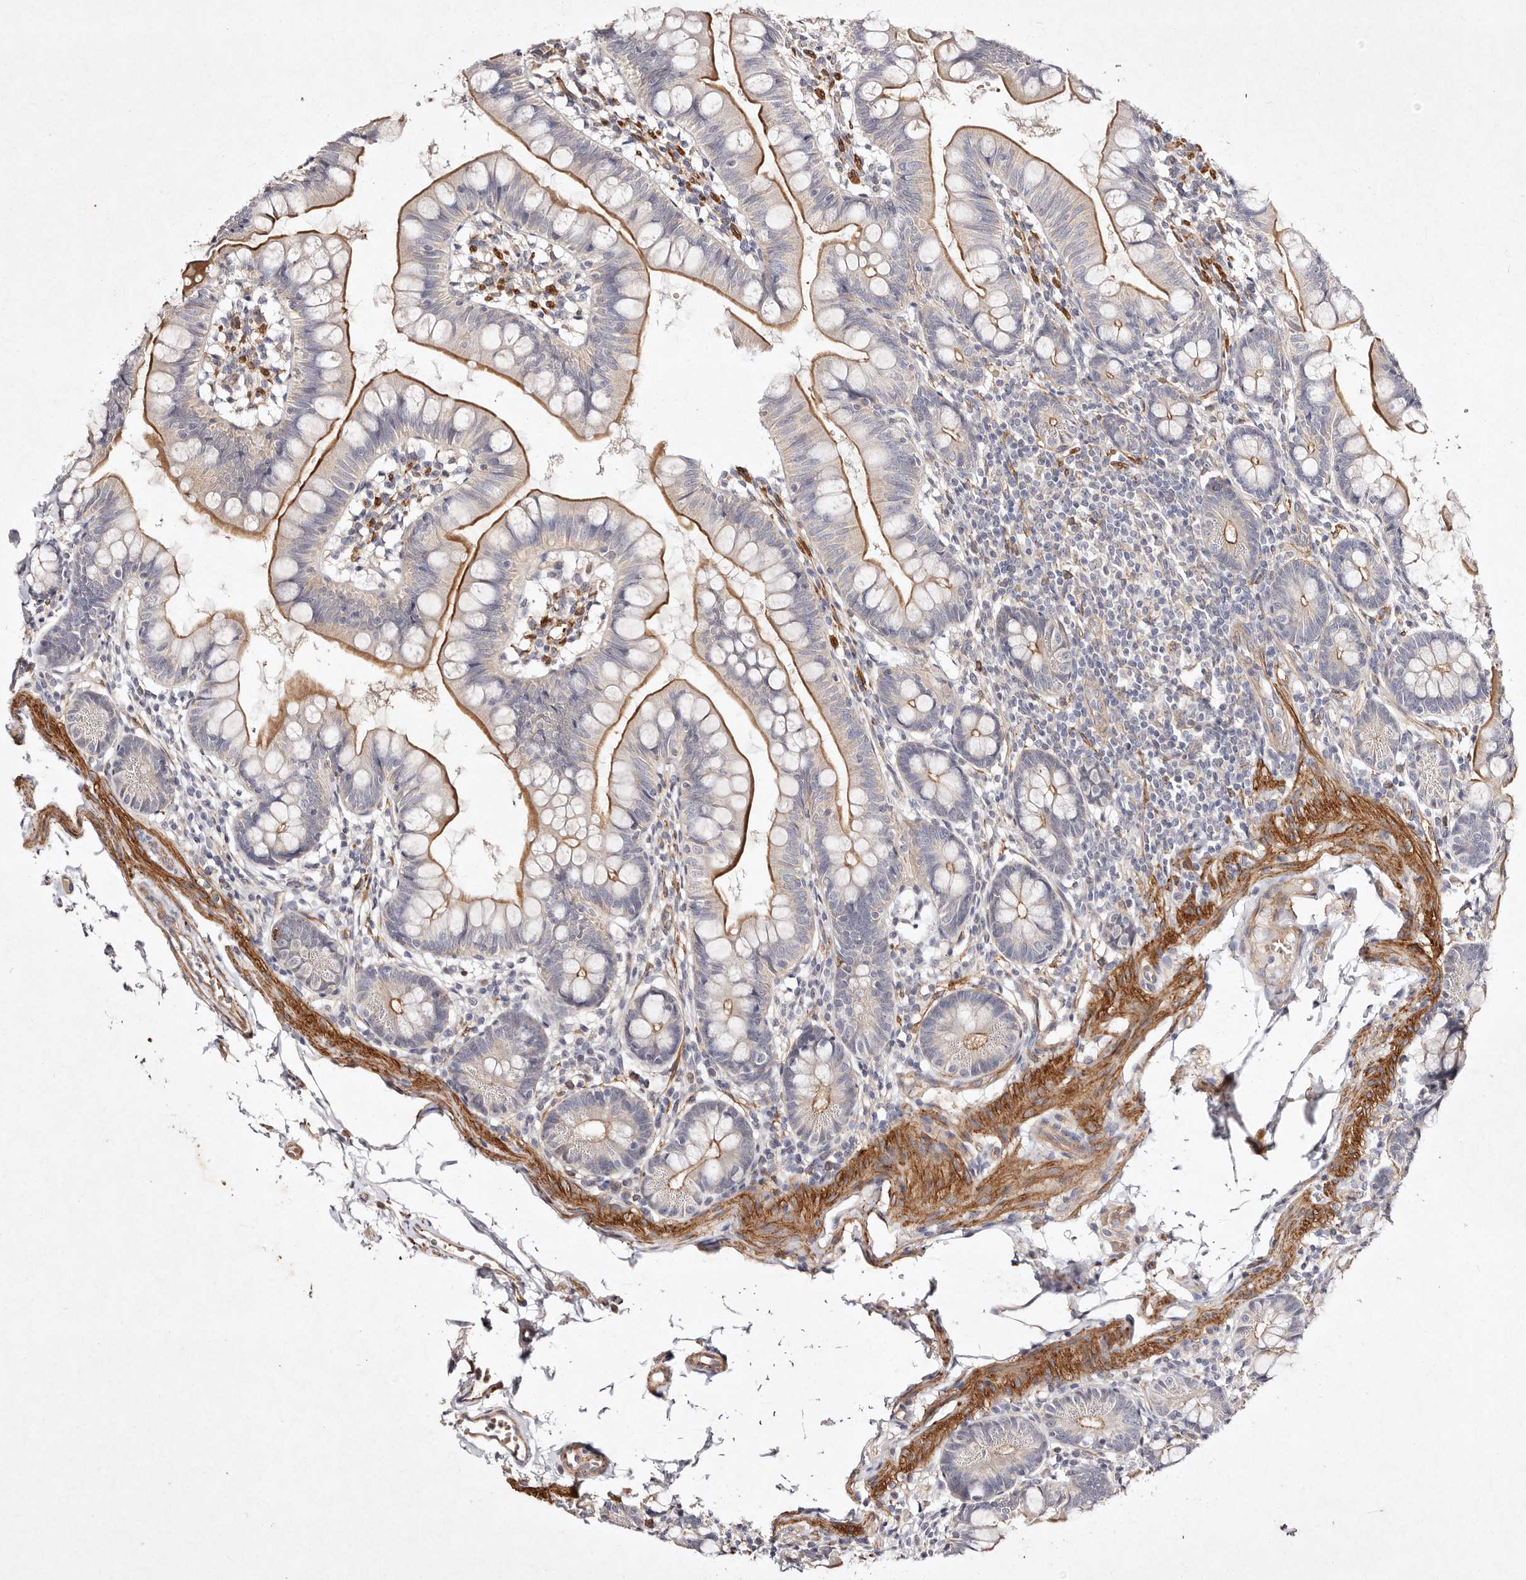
{"staining": {"intensity": "moderate", "quantity": ">75%", "location": "cytoplasmic/membranous"}, "tissue": "small intestine", "cell_type": "Glandular cells", "image_type": "normal", "snomed": [{"axis": "morphology", "description": "Normal tissue, NOS"}, {"axis": "topography", "description": "Small intestine"}], "caption": "Protein positivity by immunohistochemistry (IHC) displays moderate cytoplasmic/membranous staining in about >75% of glandular cells in unremarkable small intestine.", "gene": "MTMR11", "patient": {"sex": "male", "age": 7}}